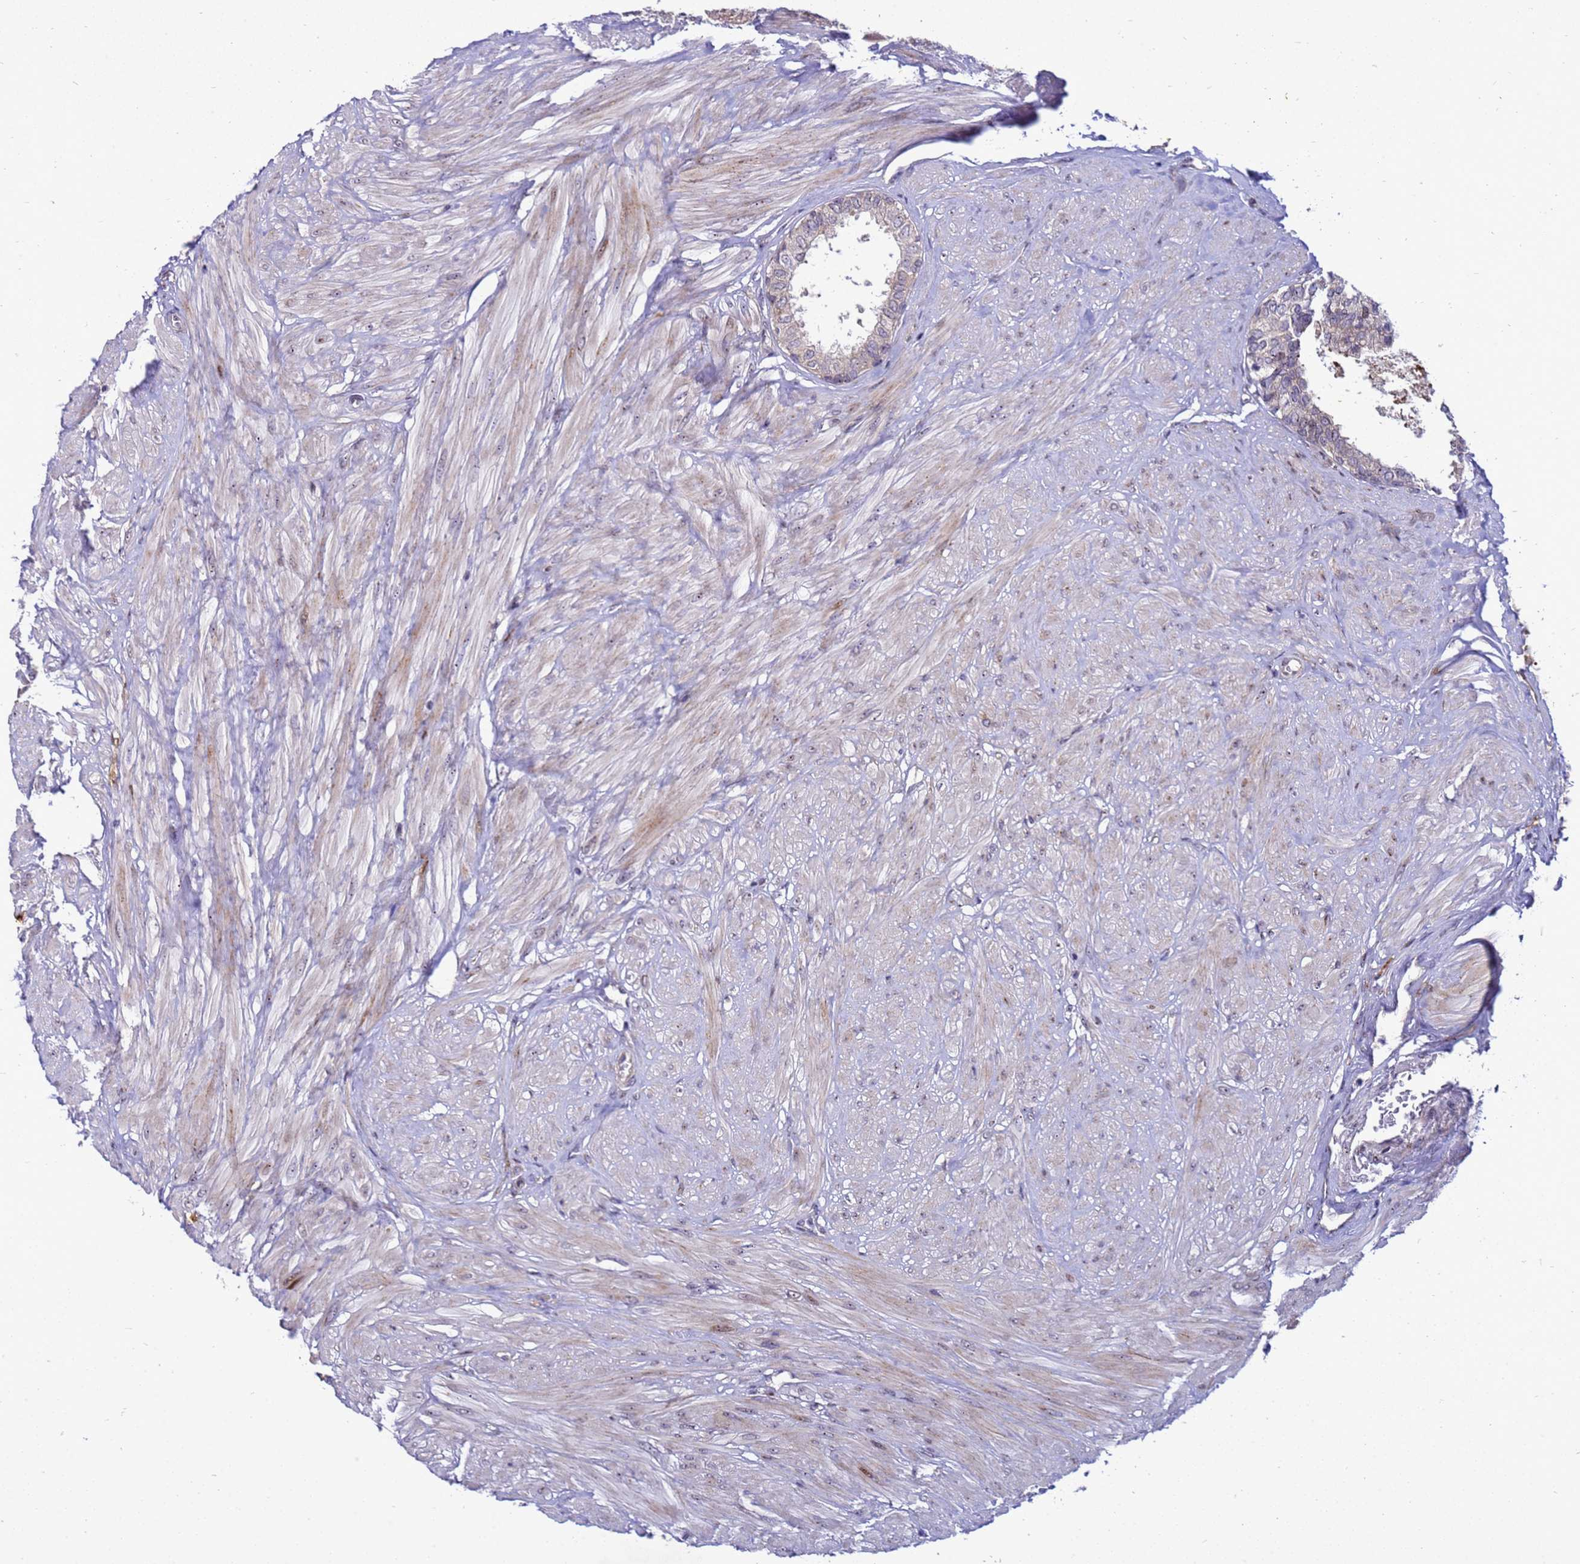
{"staining": {"intensity": "strong", "quantity": "25%-75%", "location": "cytoplasmic/membranous"}, "tissue": "prostate", "cell_type": "Glandular cells", "image_type": "normal", "snomed": [{"axis": "morphology", "description": "Normal tissue, NOS"}, {"axis": "topography", "description": "Prostate"}], "caption": "The immunohistochemical stain labels strong cytoplasmic/membranous positivity in glandular cells of unremarkable prostate. (brown staining indicates protein expression, while blue staining denotes nuclei).", "gene": "RSPO1", "patient": {"sex": "male", "age": 48}}